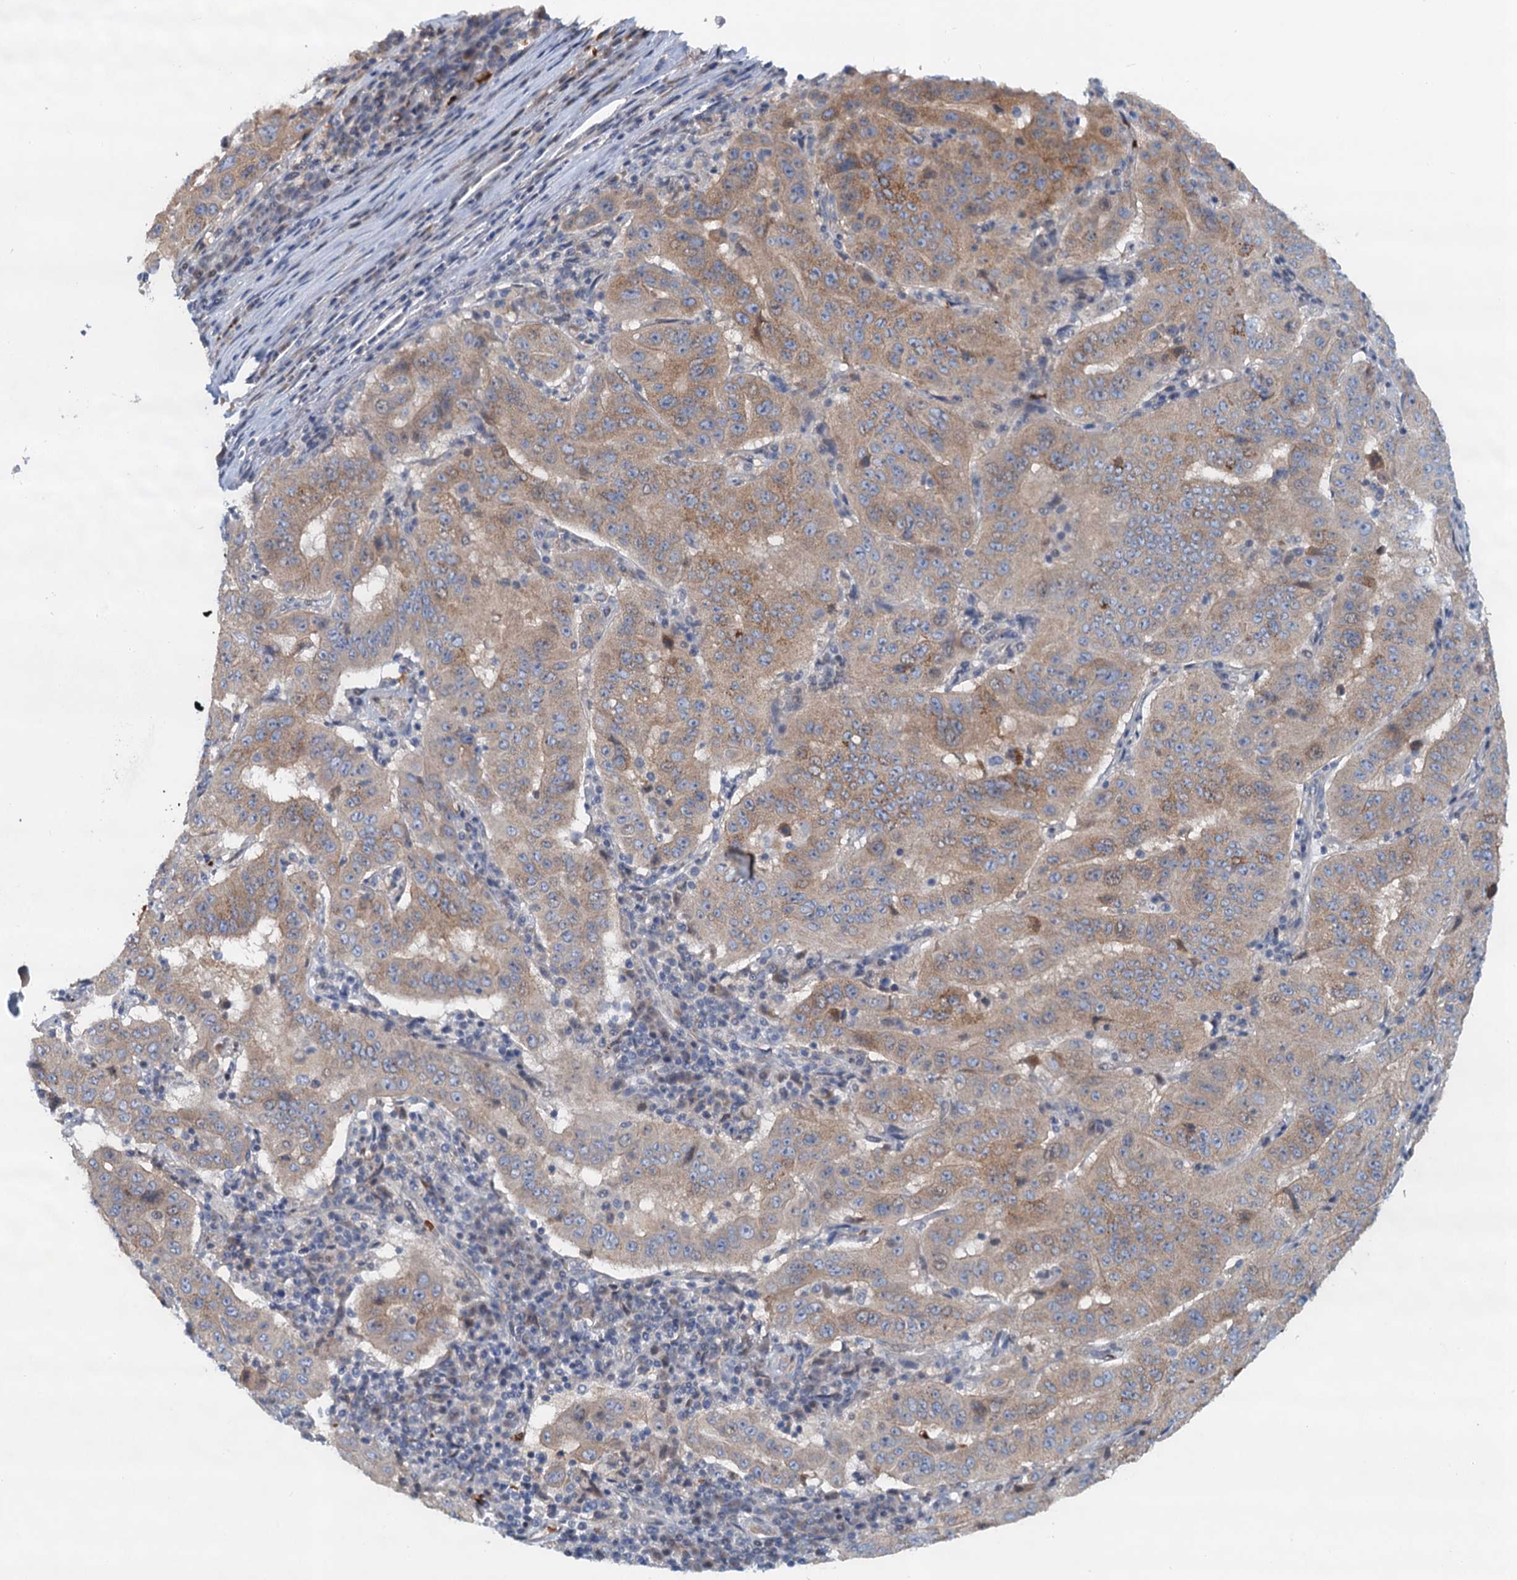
{"staining": {"intensity": "moderate", "quantity": "25%-75%", "location": "cytoplasmic/membranous"}, "tissue": "pancreatic cancer", "cell_type": "Tumor cells", "image_type": "cancer", "snomed": [{"axis": "morphology", "description": "Adenocarcinoma, NOS"}, {"axis": "topography", "description": "Pancreas"}], "caption": "The micrograph reveals staining of pancreatic cancer (adenocarcinoma), revealing moderate cytoplasmic/membranous protein expression (brown color) within tumor cells.", "gene": "NBEA", "patient": {"sex": "male", "age": 63}}